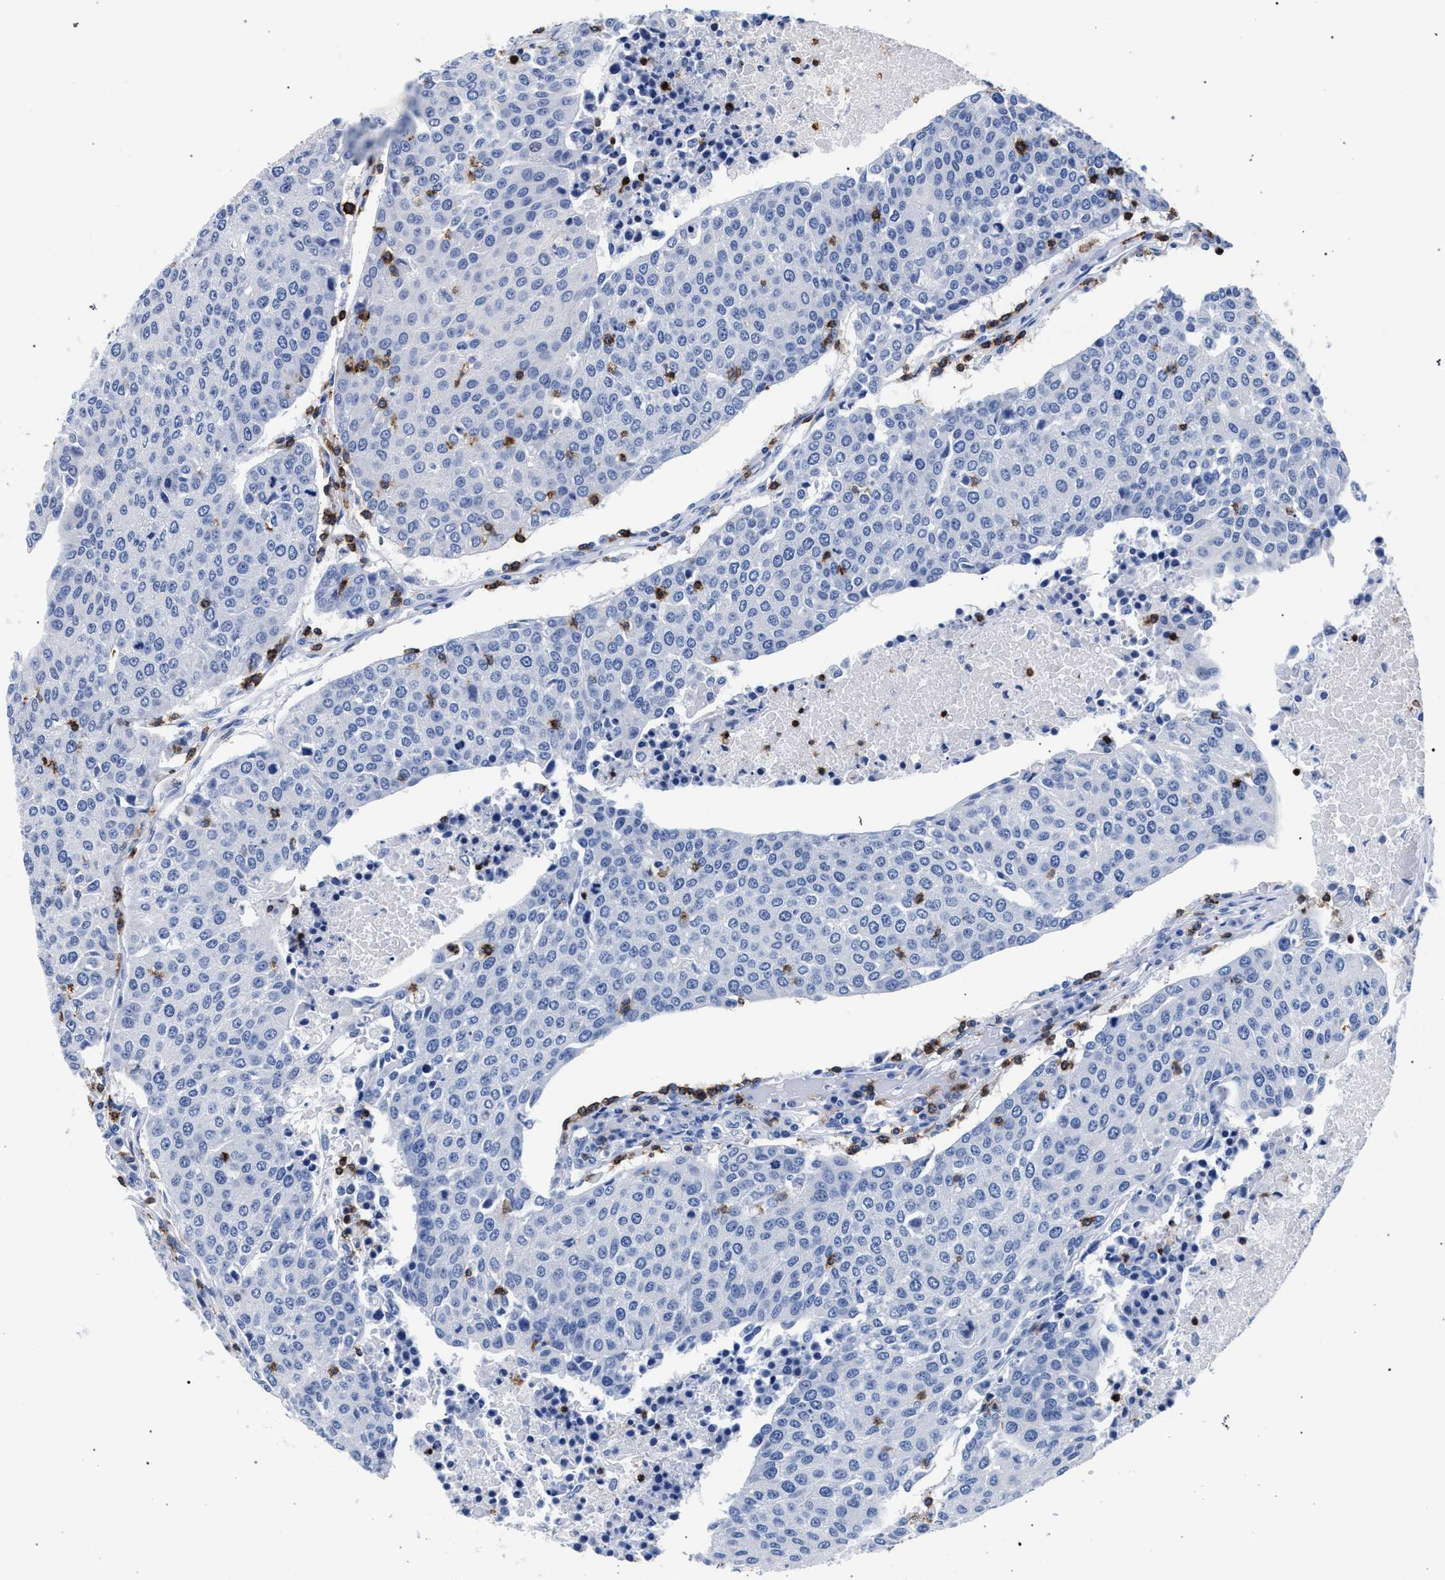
{"staining": {"intensity": "negative", "quantity": "none", "location": "none"}, "tissue": "urothelial cancer", "cell_type": "Tumor cells", "image_type": "cancer", "snomed": [{"axis": "morphology", "description": "Urothelial carcinoma, High grade"}, {"axis": "topography", "description": "Urinary bladder"}], "caption": "Immunohistochemical staining of human urothelial cancer shows no significant expression in tumor cells. (Brightfield microscopy of DAB immunohistochemistry (IHC) at high magnification).", "gene": "KLRK1", "patient": {"sex": "female", "age": 85}}